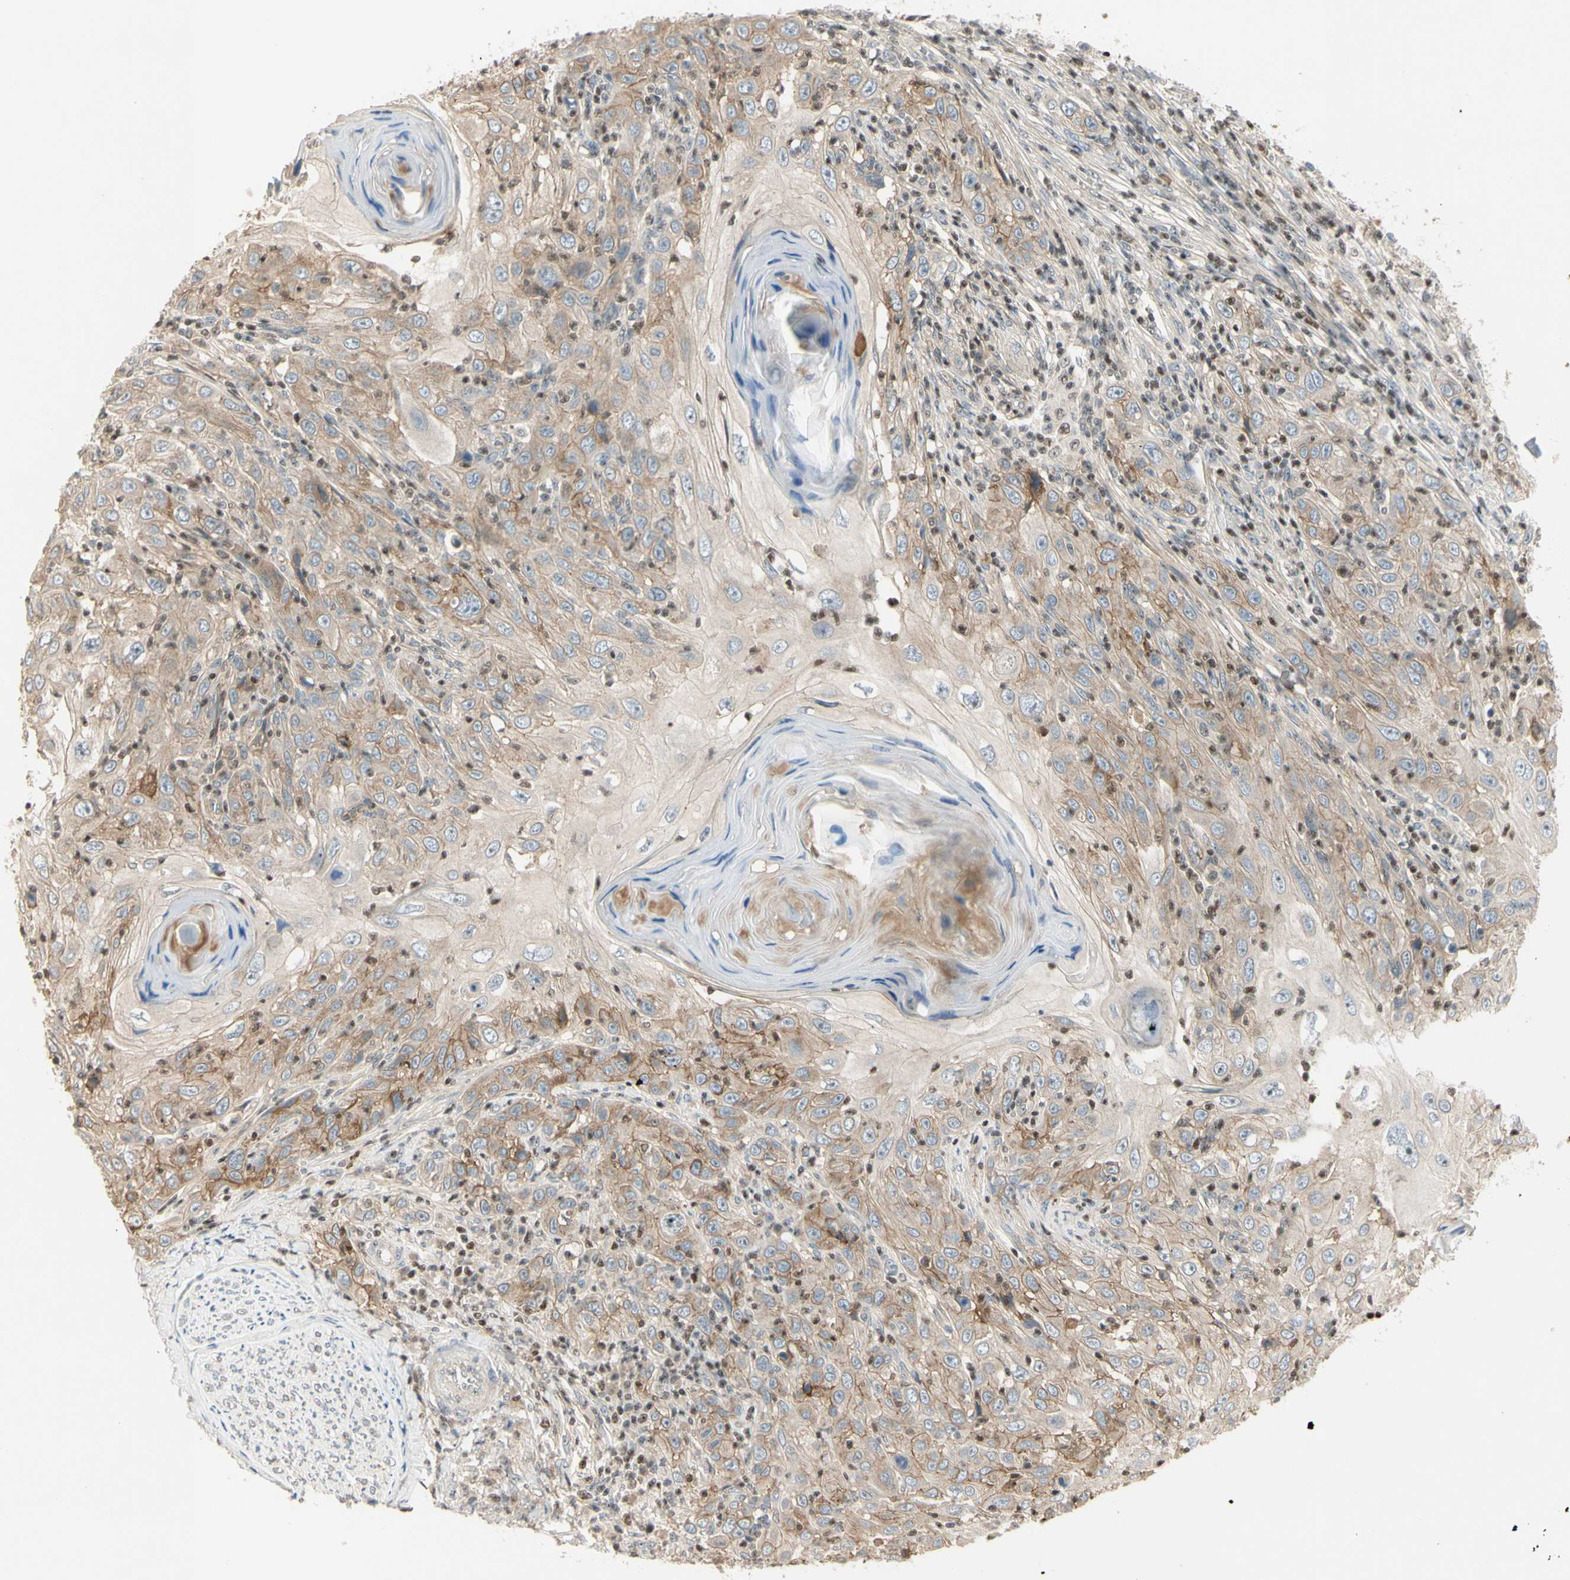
{"staining": {"intensity": "weak", "quantity": ">75%", "location": "cytoplasmic/membranous"}, "tissue": "skin cancer", "cell_type": "Tumor cells", "image_type": "cancer", "snomed": [{"axis": "morphology", "description": "Squamous cell carcinoma, NOS"}, {"axis": "topography", "description": "Skin"}], "caption": "Immunohistochemistry image of neoplastic tissue: human squamous cell carcinoma (skin) stained using IHC demonstrates low levels of weak protein expression localized specifically in the cytoplasmic/membranous of tumor cells, appearing as a cytoplasmic/membranous brown color.", "gene": "NFYA", "patient": {"sex": "female", "age": 88}}